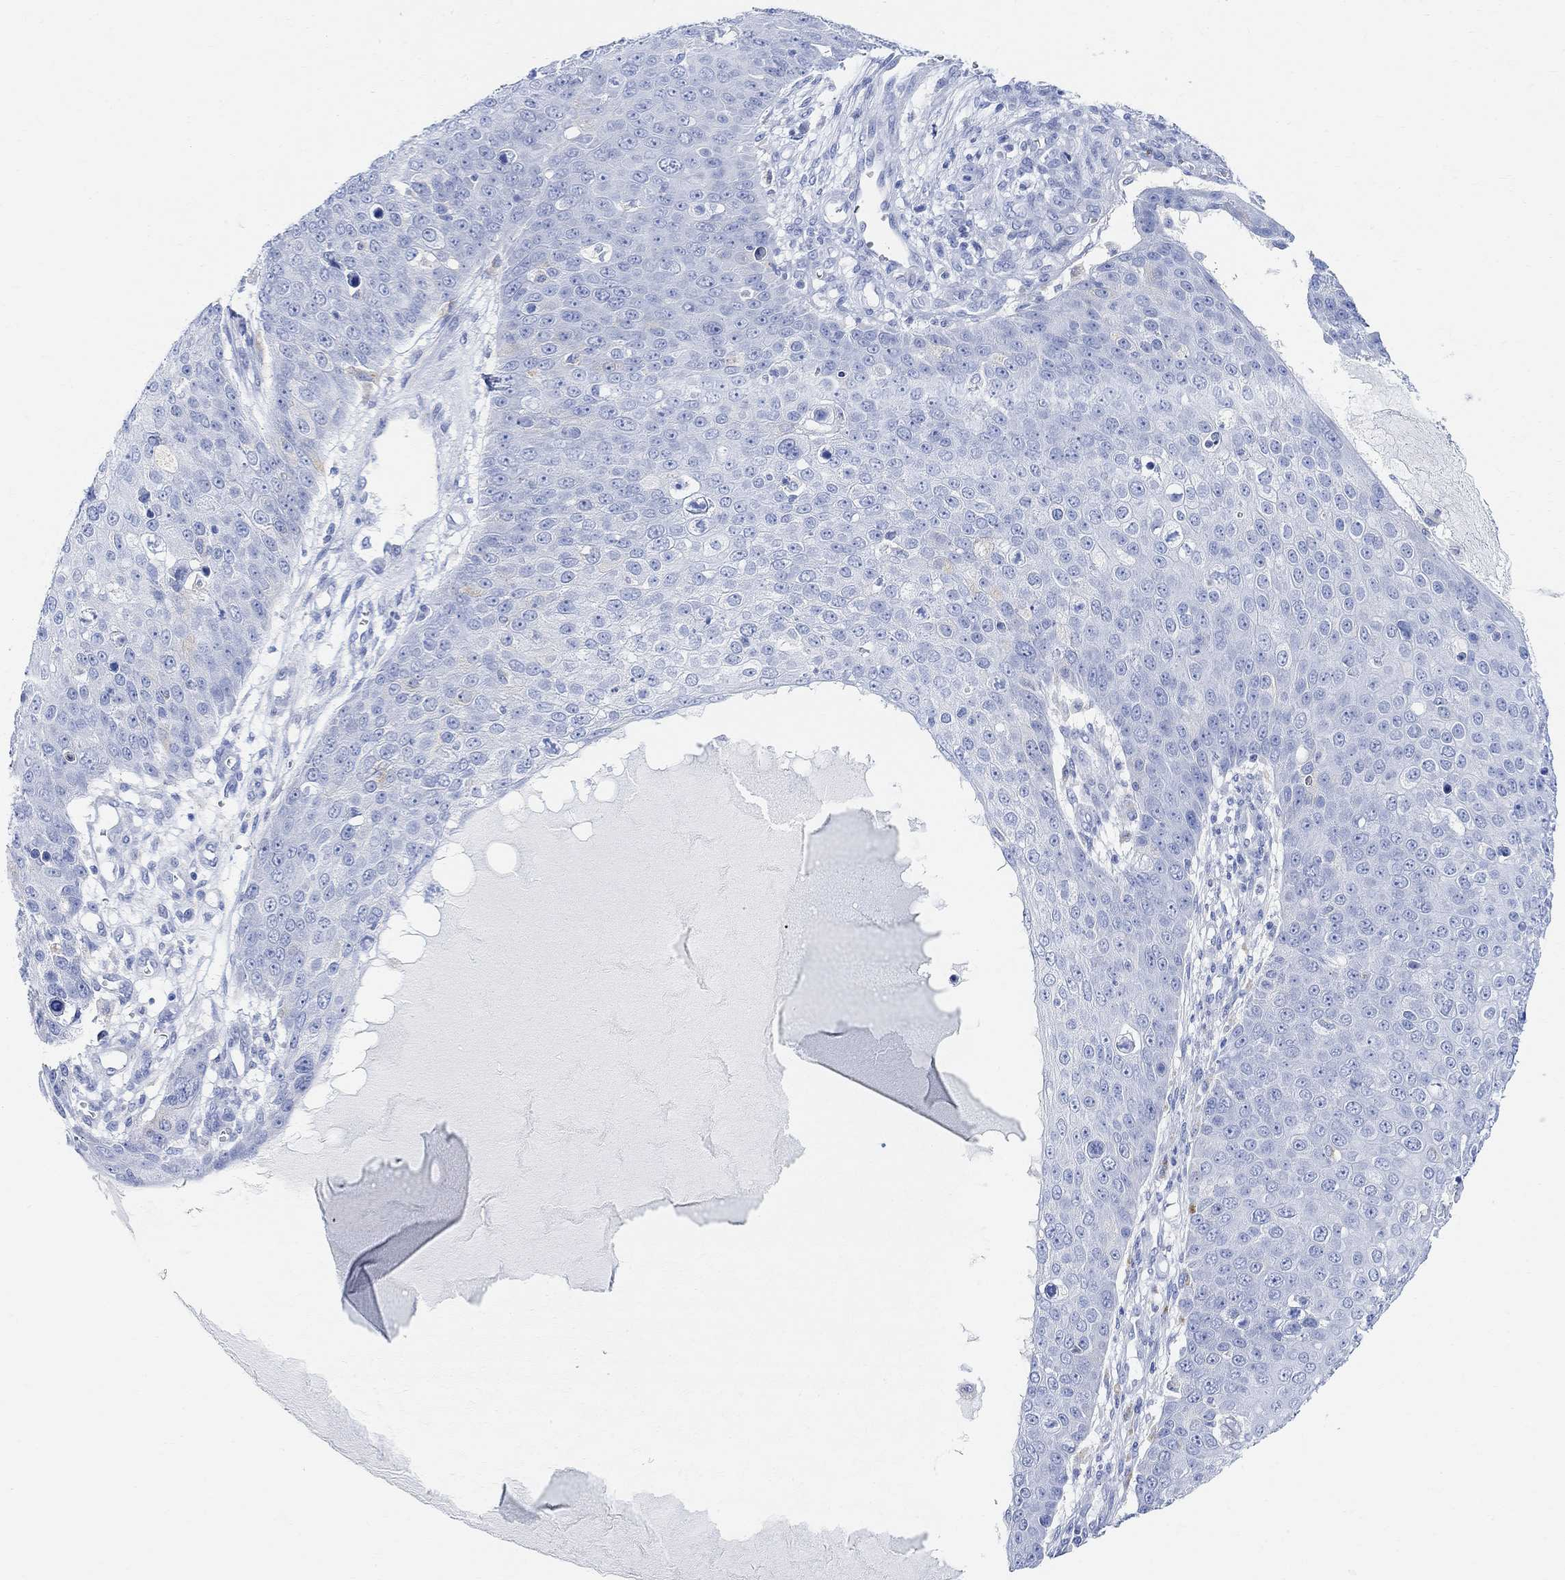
{"staining": {"intensity": "negative", "quantity": "none", "location": "none"}, "tissue": "skin cancer", "cell_type": "Tumor cells", "image_type": "cancer", "snomed": [{"axis": "morphology", "description": "Squamous cell carcinoma, NOS"}, {"axis": "topography", "description": "Skin"}], "caption": "There is no significant staining in tumor cells of skin cancer (squamous cell carcinoma).", "gene": "RETNLB", "patient": {"sex": "male", "age": 71}}